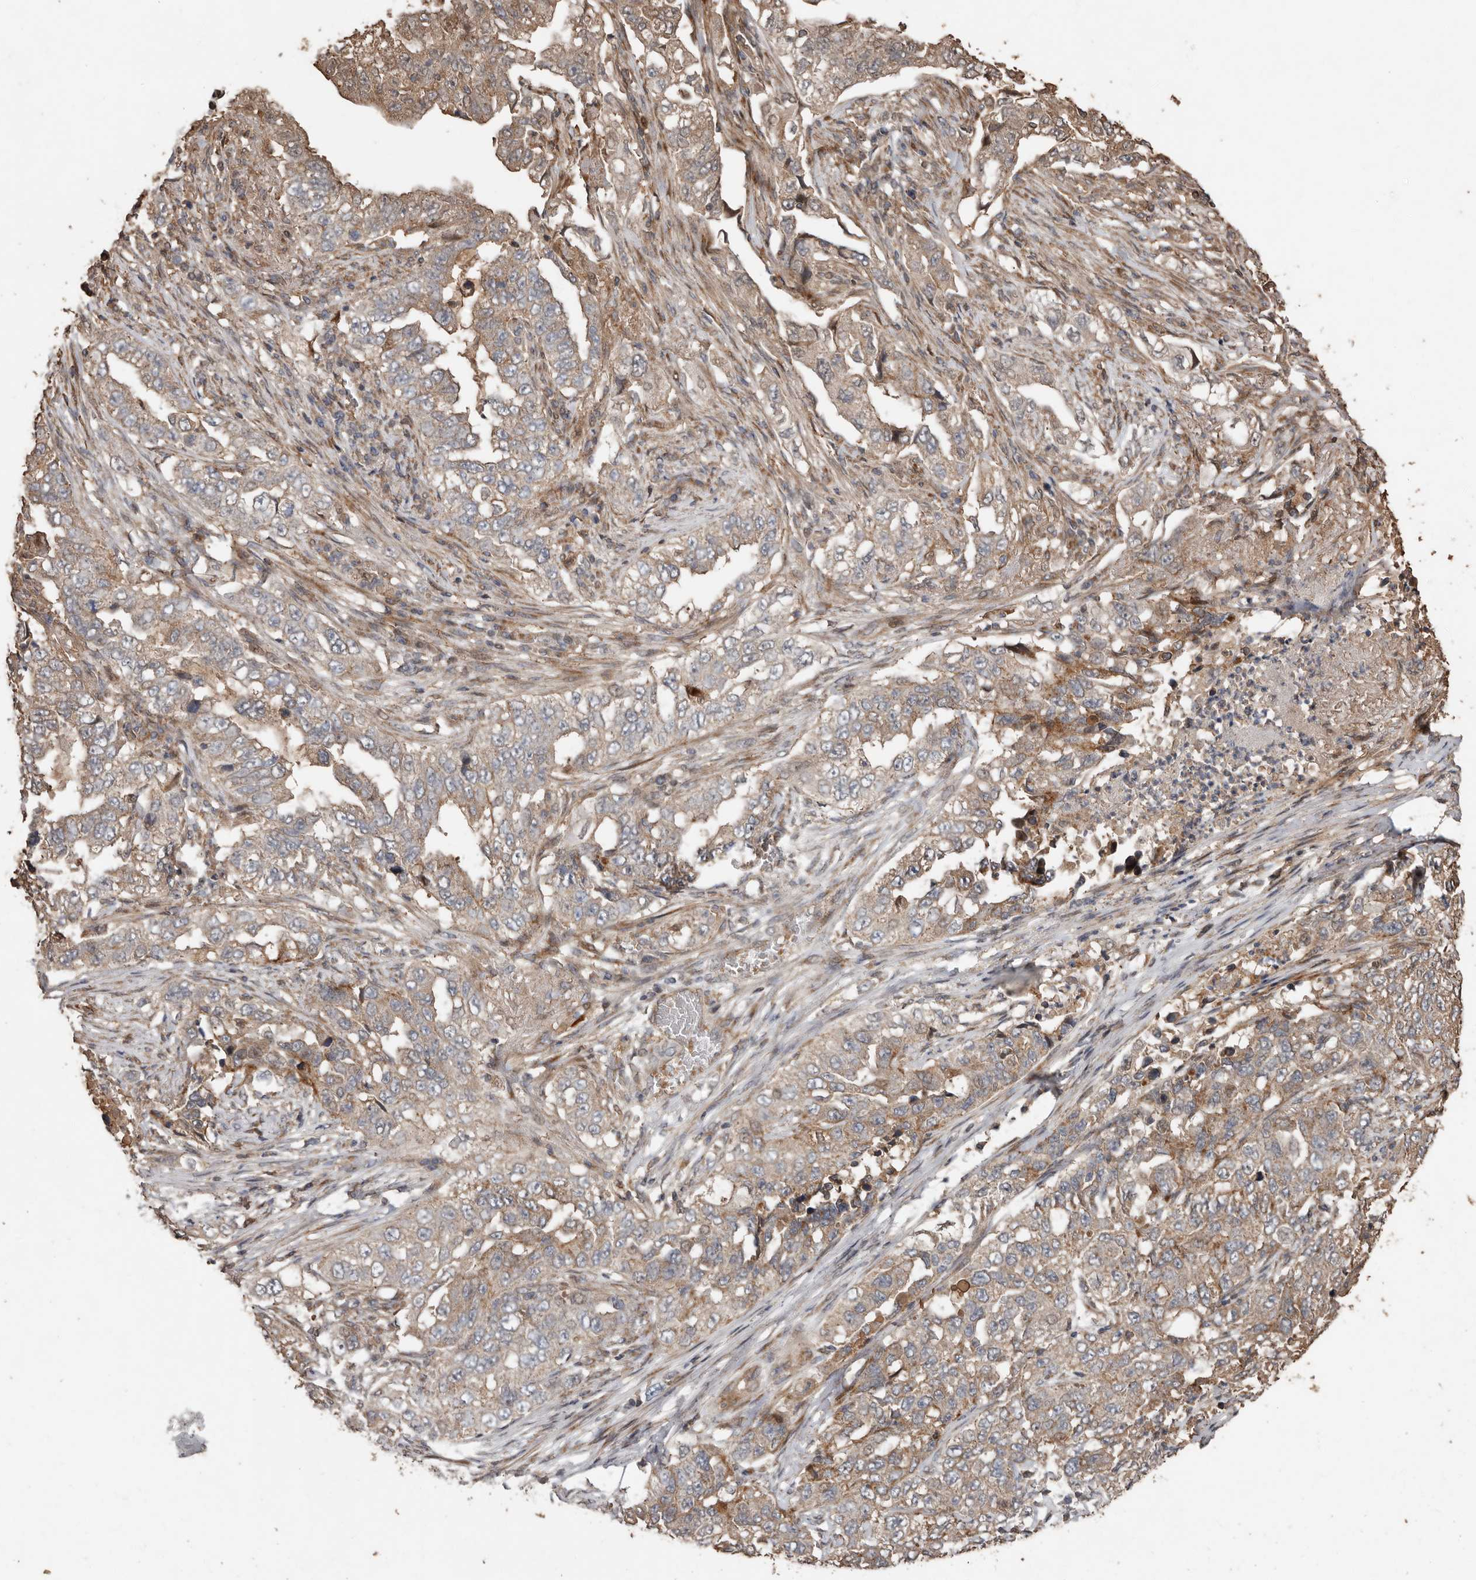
{"staining": {"intensity": "moderate", "quantity": "25%-75%", "location": "cytoplasmic/membranous"}, "tissue": "lung cancer", "cell_type": "Tumor cells", "image_type": "cancer", "snomed": [{"axis": "morphology", "description": "Adenocarcinoma, NOS"}, {"axis": "topography", "description": "Lung"}], "caption": "DAB (3,3'-diaminobenzidine) immunohistochemical staining of human adenocarcinoma (lung) displays moderate cytoplasmic/membranous protein positivity in about 25%-75% of tumor cells.", "gene": "RANBP17", "patient": {"sex": "female", "age": 51}}